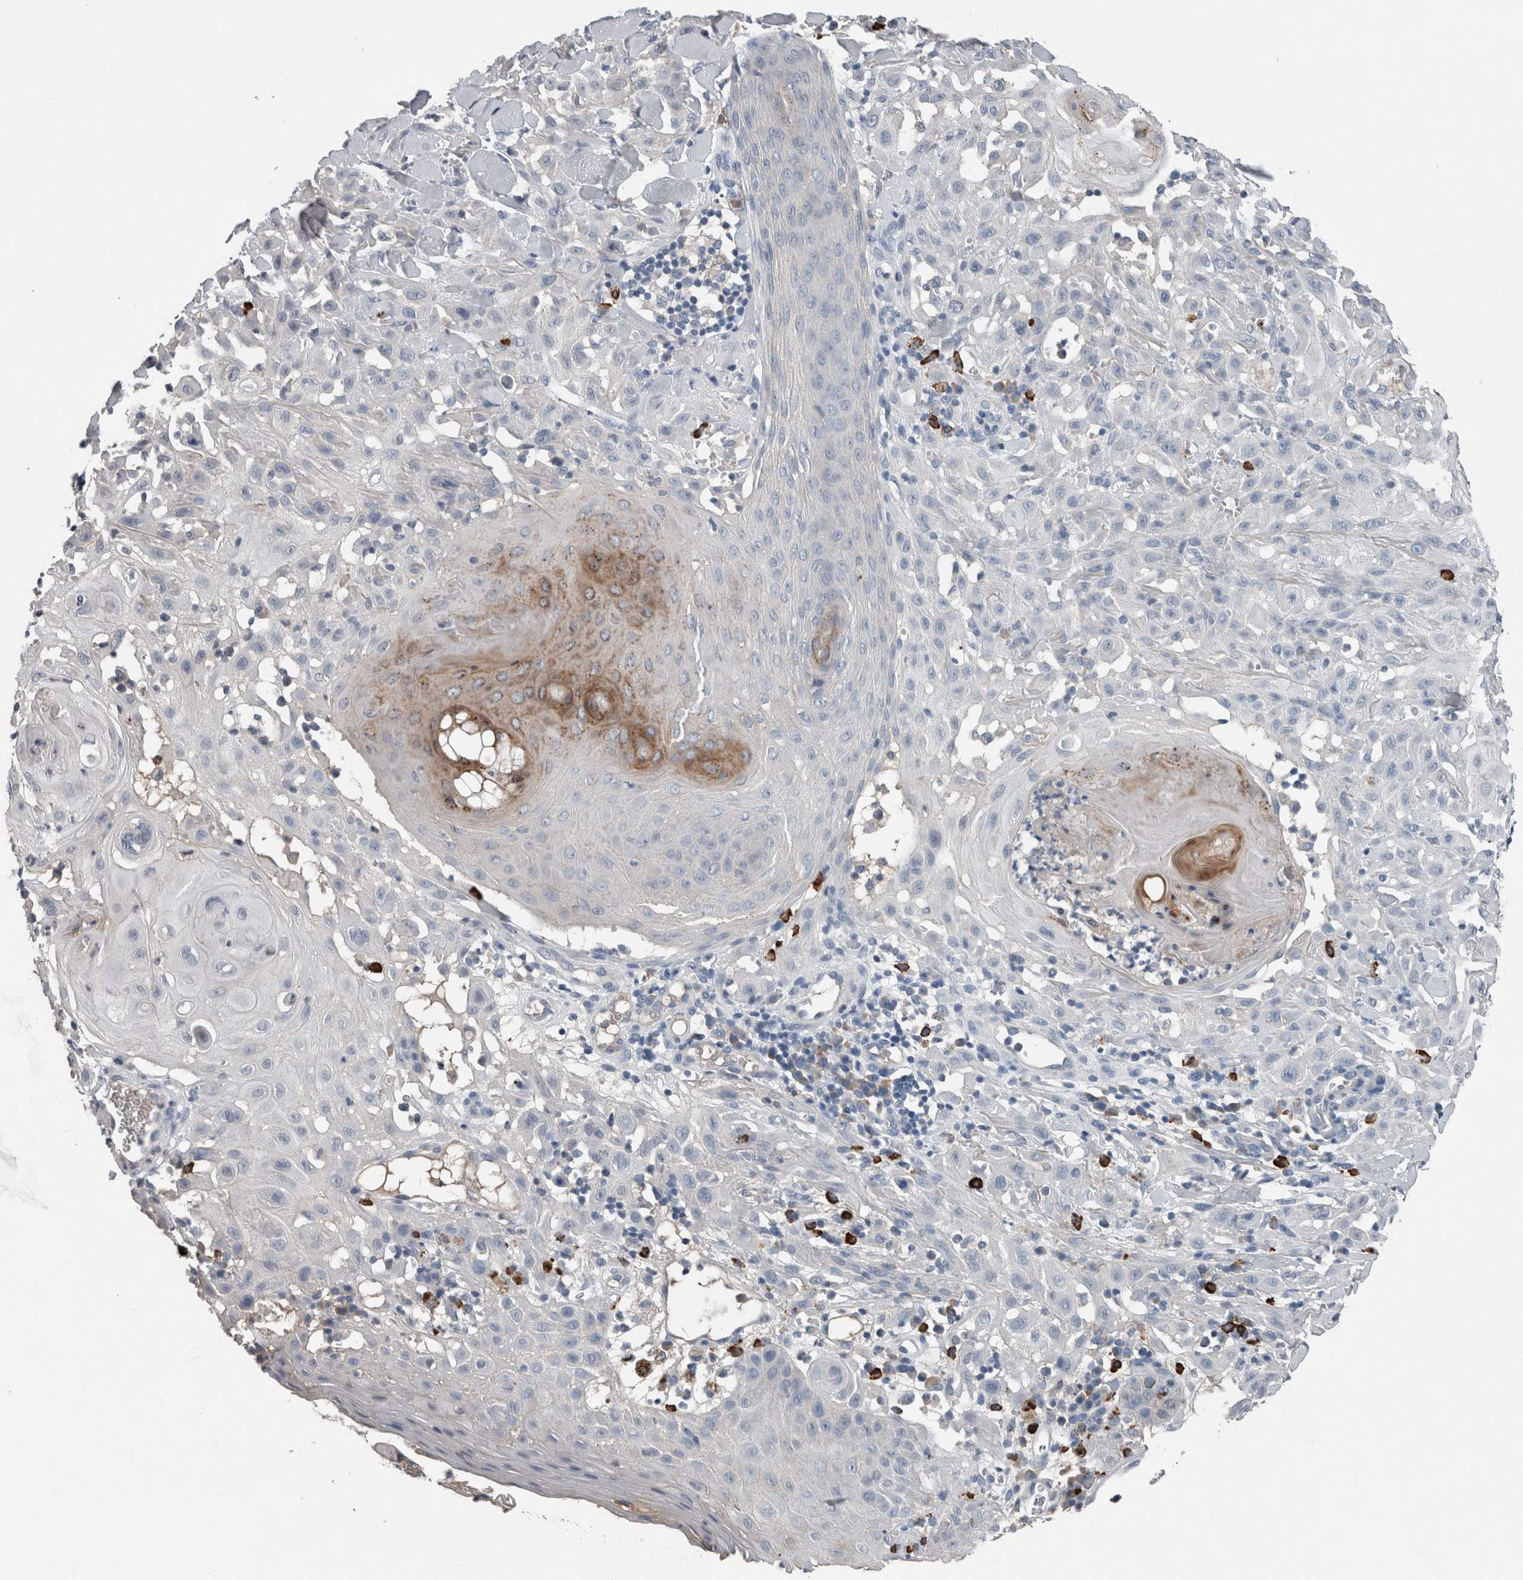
{"staining": {"intensity": "moderate", "quantity": "<25%", "location": "cytoplasmic/membranous"}, "tissue": "skin cancer", "cell_type": "Tumor cells", "image_type": "cancer", "snomed": [{"axis": "morphology", "description": "Squamous cell carcinoma, NOS"}, {"axis": "topography", "description": "Skin"}], "caption": "About <25% of tumor cells in human skin cancer (squamous cell carcinoma) demonstrate moderate cytoplasmic/membranous protein staining as visualized by brown immunohistochemical staining.", "gene": "CRNN", "patient": {"sex": "male", "age": 24}}